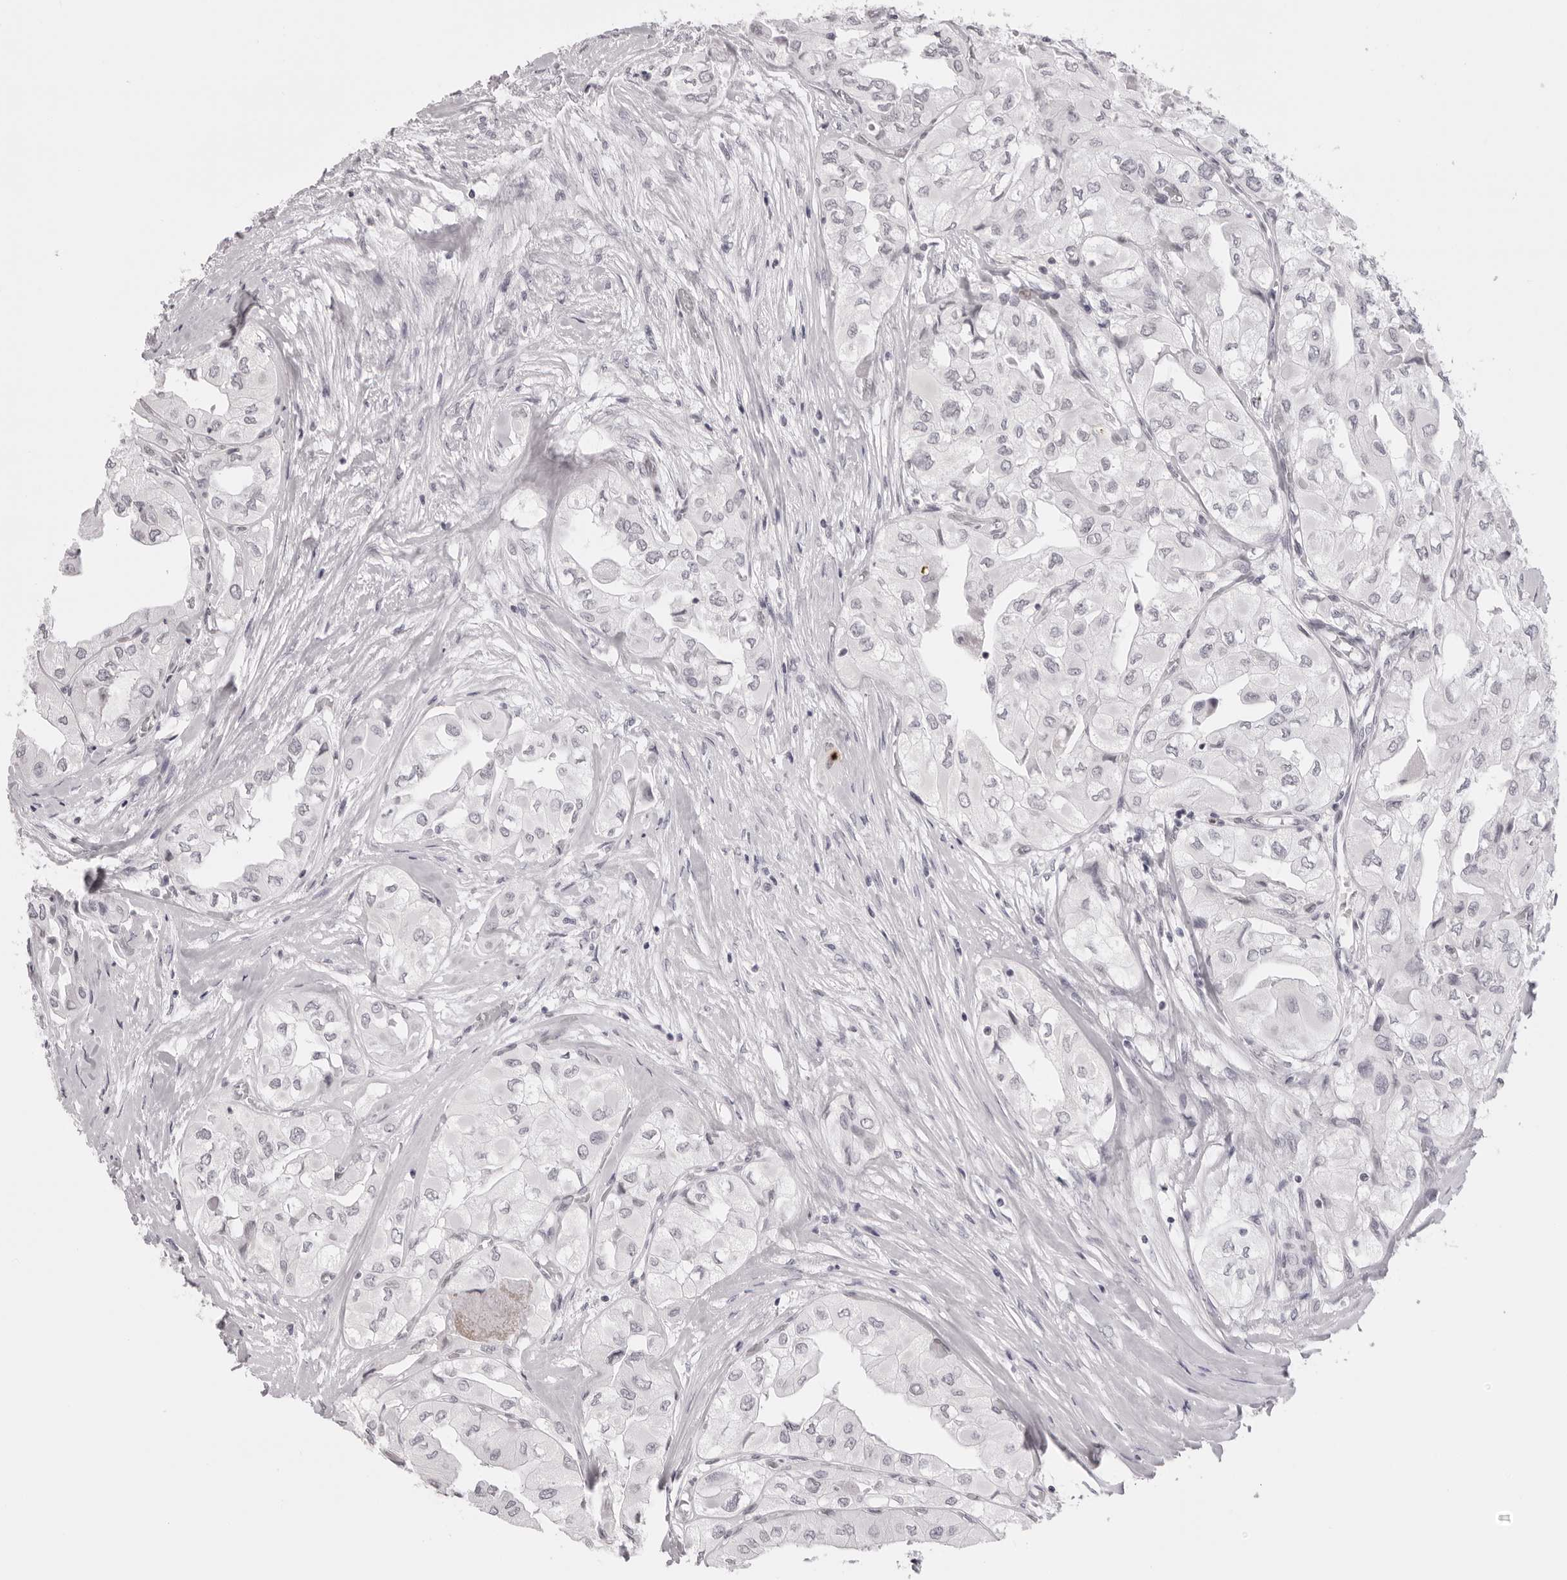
{"staining": {"intensity": "negative", "quantity": "none", "location": "none"}, "tissue": "thyroid cancer", "cell_type": "Tumor cells", "image_type": "cancer", "snomed": [{"axis": "morphology", "description": "Papillary adenocarcinoma, NOS"}, {"axis": "topography", "description": "Thyroid gland"}], "caption": "Tumor cells are negative for brown protein staining in papillary adenocarcinoma (thyroid).", "gene": "MAFK", "patient": {"sex": "female", "age": 59}}